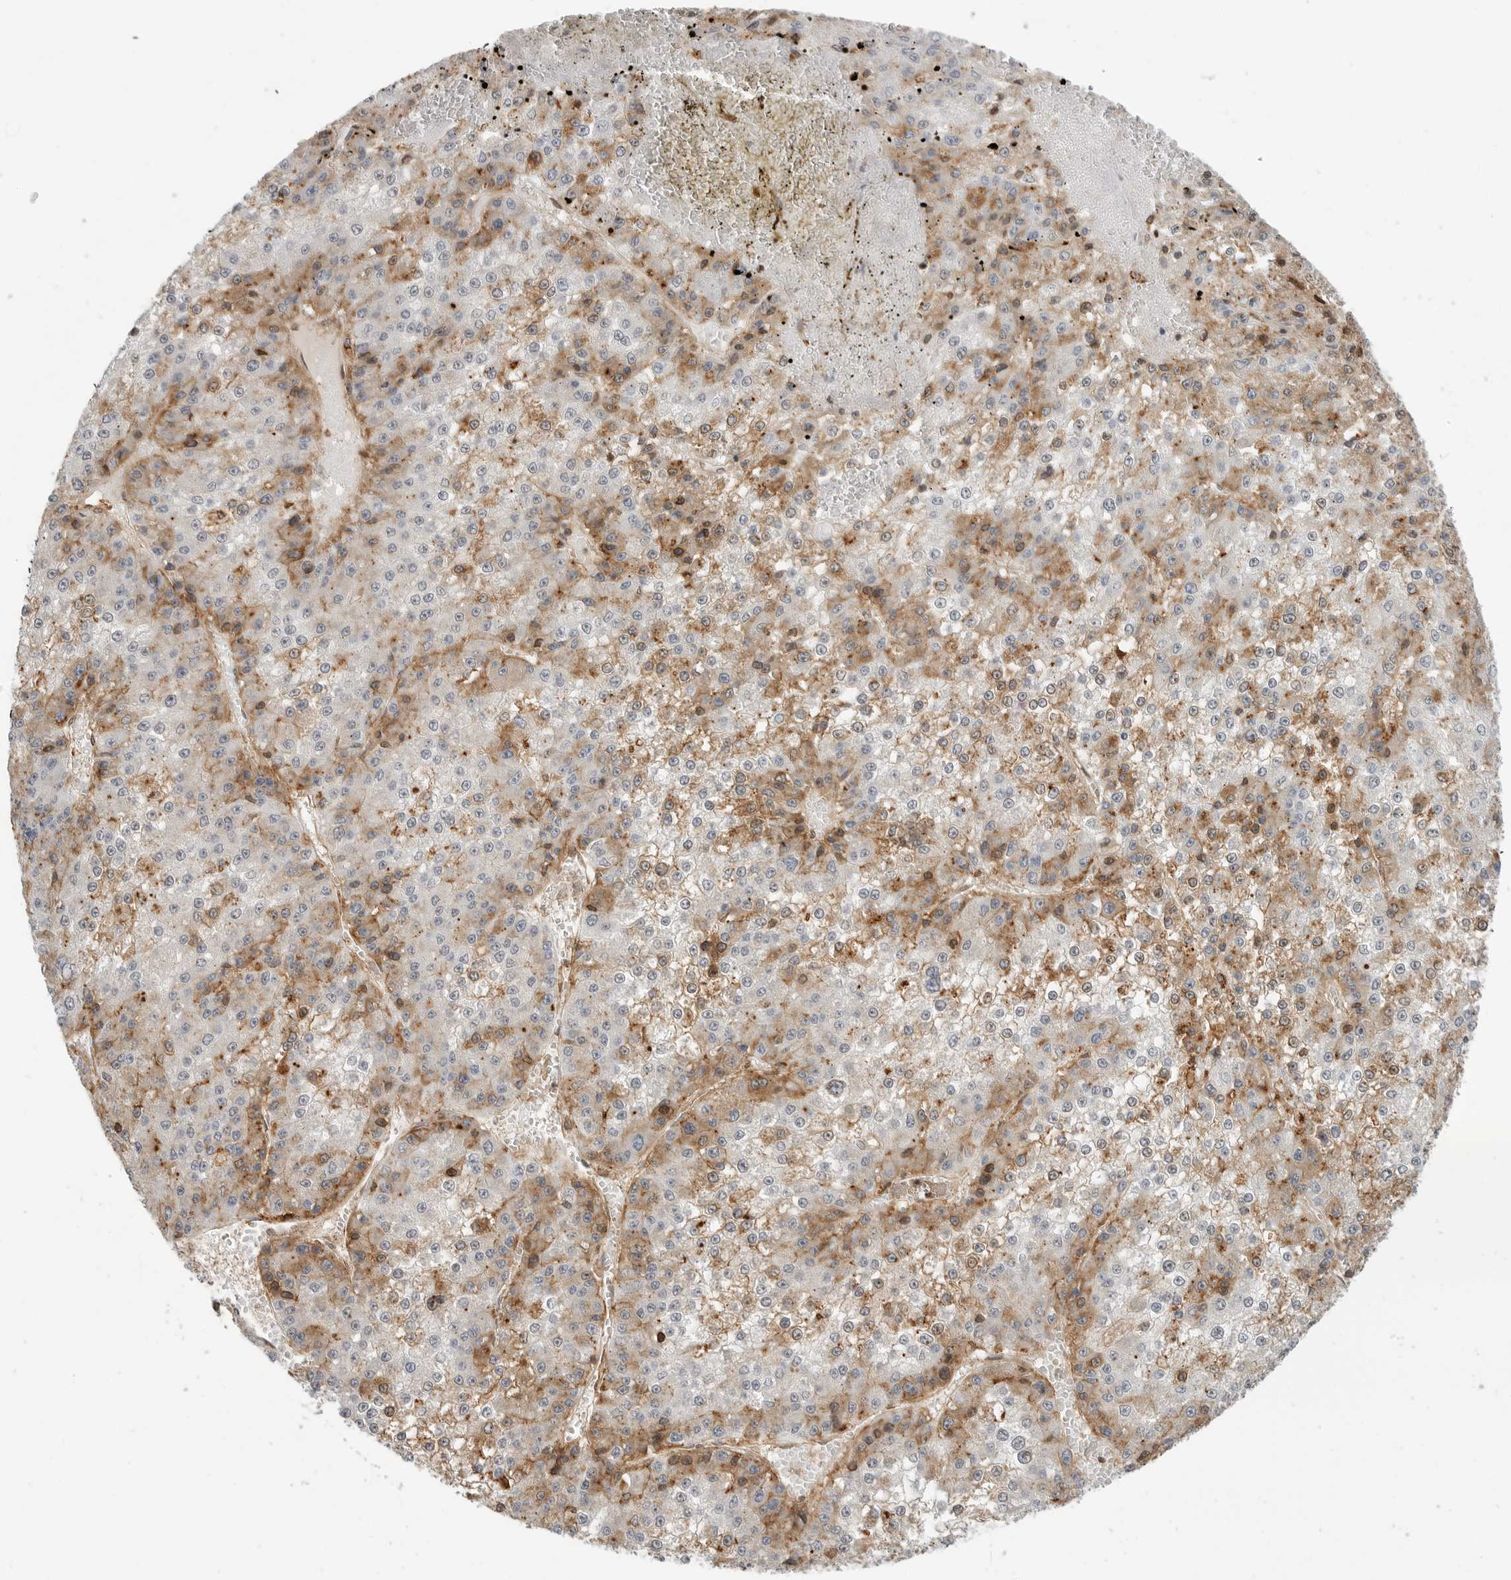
{"staining": {"intensity": "moderate", "quantity": "25%-75%", "location": "cytoplasmic/membranous"}, "tissue": "liver cancer", "cell_type": "Tumor cells", "image_type": "cancer", "snomed": [{"axis": "morphology", "description": "Carcinoma, Hepatocellular, NOS"}, {"axis": "topography", "description": "Liver"}], "caption": "Hepatocellular carcinoma (liver) stained with a brown dye reveals moderate cytoplasmic/membranous positive positivity in approximately 25%-75% of tumor cells.", "gene": "ANXA11", "patient": {"sex": "female", "age": 73}}